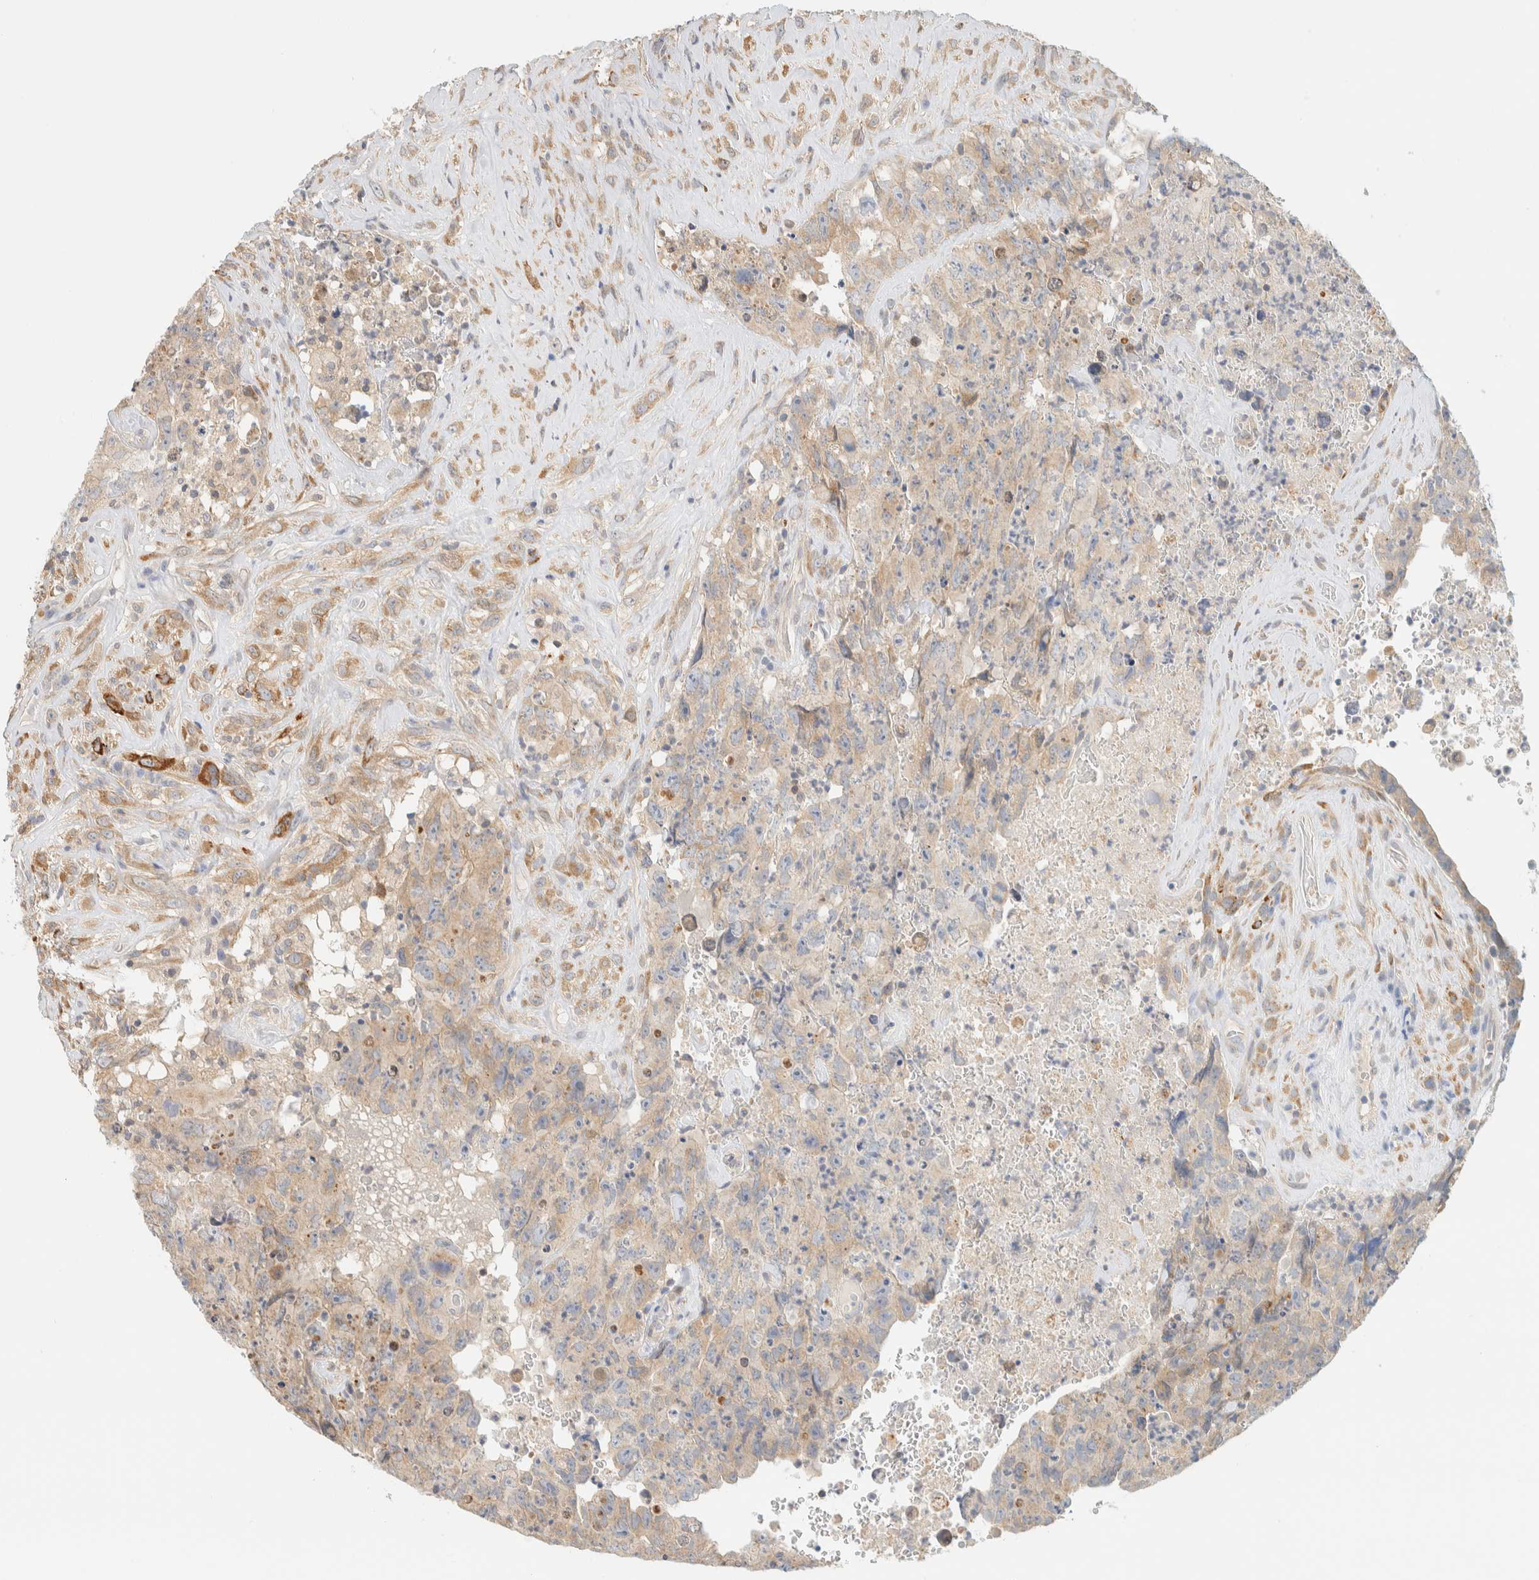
{"staining": {"intensity": "weak", "quantity": ">75%", "location": "cytoplasmic/membranous"}, "tissue": "testis cancer", "cell_type": "Tumor cells", "image_type": "cancer", "snomed": [{"axis": "morphology", "description": "Carcinoma, Embryonal, NOS"}, {"axis": "topography", "description": "Testis"}], "caption": "Weak cytoplasmic/membranous positivity is present in approximately >75% of tumor cells in testis embryonal carcinoma.", "gene": "NT5C", "patient": {"sex": "male", "age": 32}}